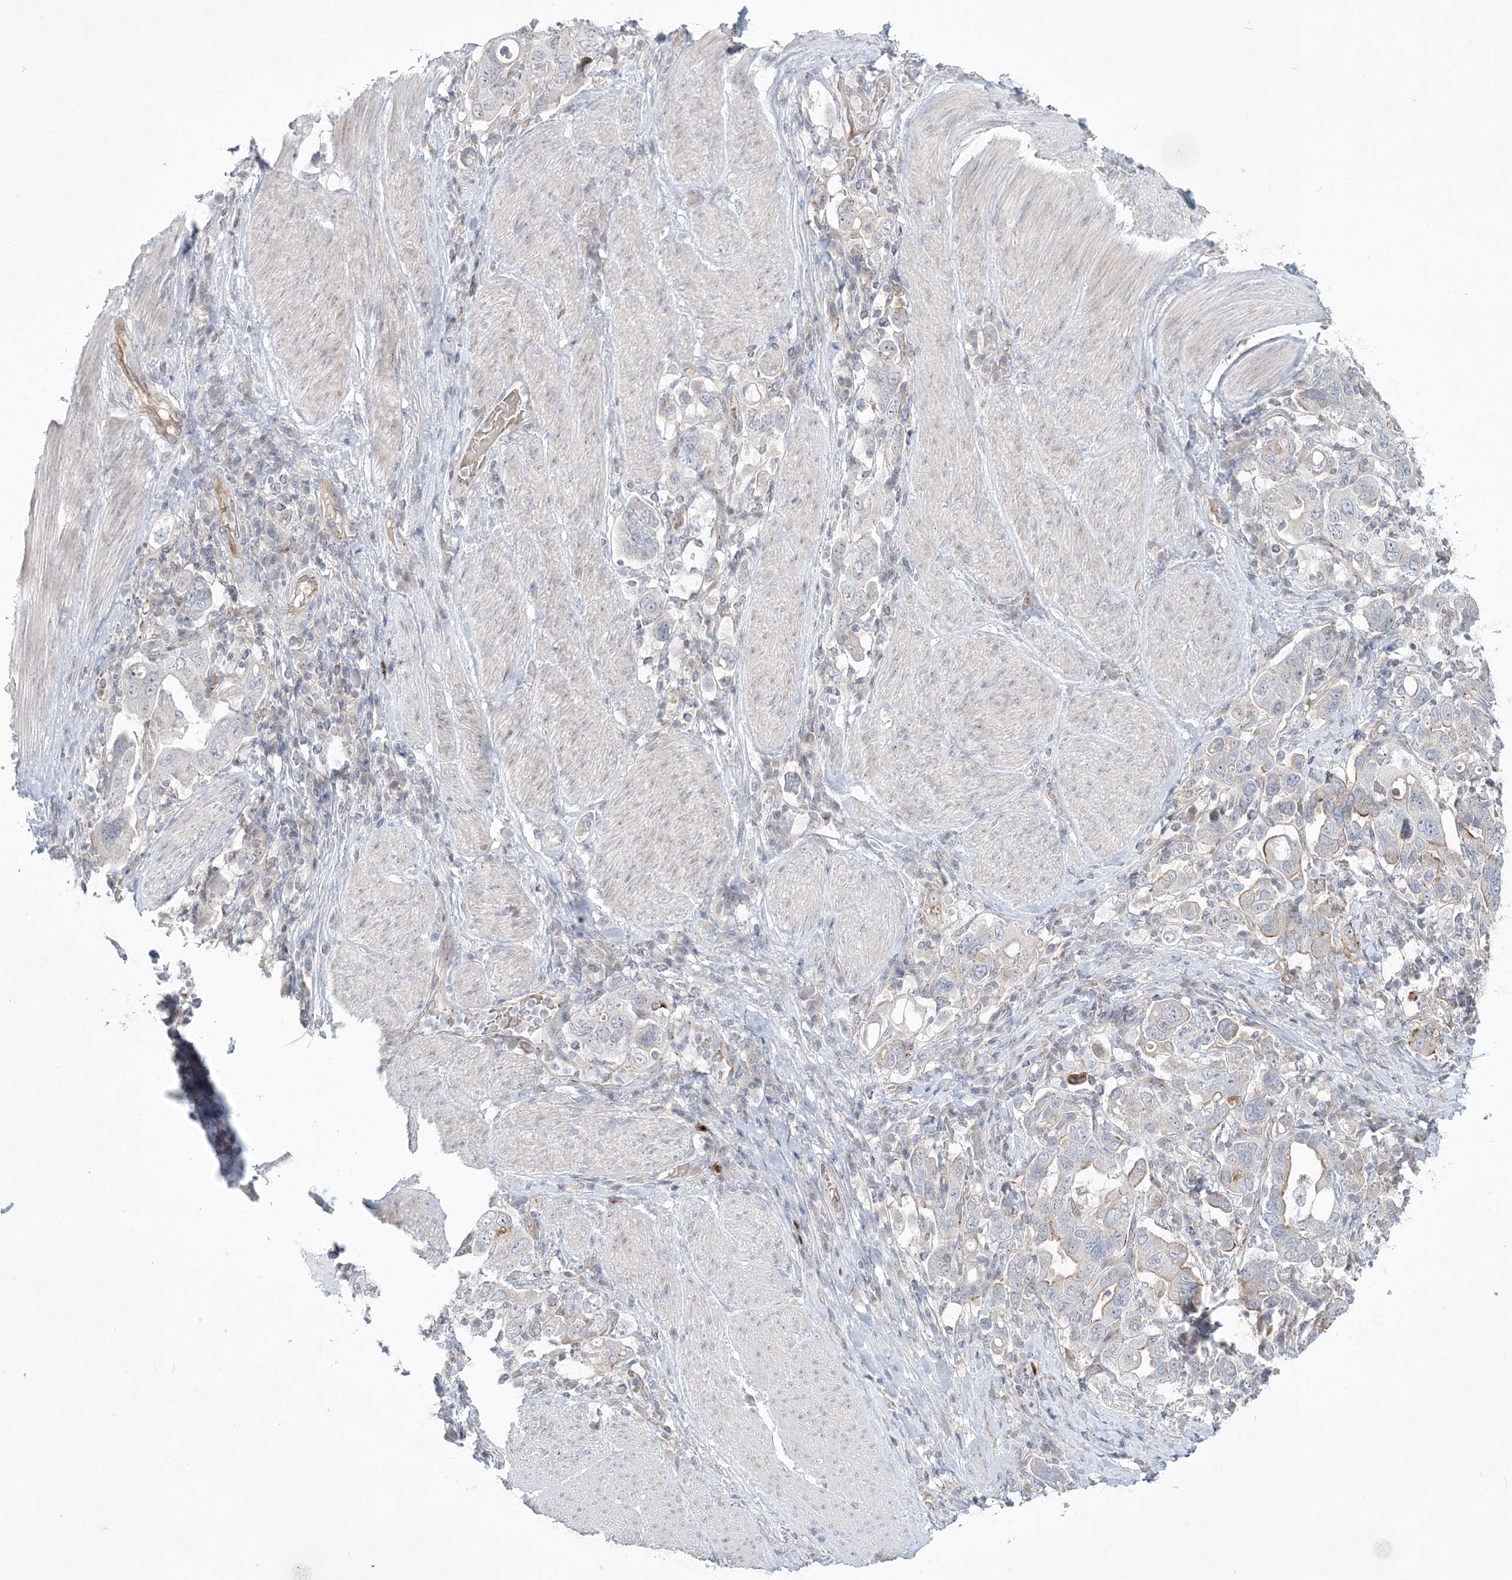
{"staining": {"intensity": "moderate", "quantity": "<25%", "location": "cytoplasmic/membranous"}, "tissue": "stomach cancer", "cell_type": "Tumor cells", "image_type": "cancer", "snomed": [{"axis": "morphology", "description": "Adenocarcinoma, NOS"}, {"axis": "topography", "description": "Stomach, upper"}], "caption": "Moderate cytoplasmic/membranous protein expression is seen in about <25% of tumor cells in stomach cancer.", "gene": "ADAMTS12", "patient": {"sex": "male", "age": 62}}